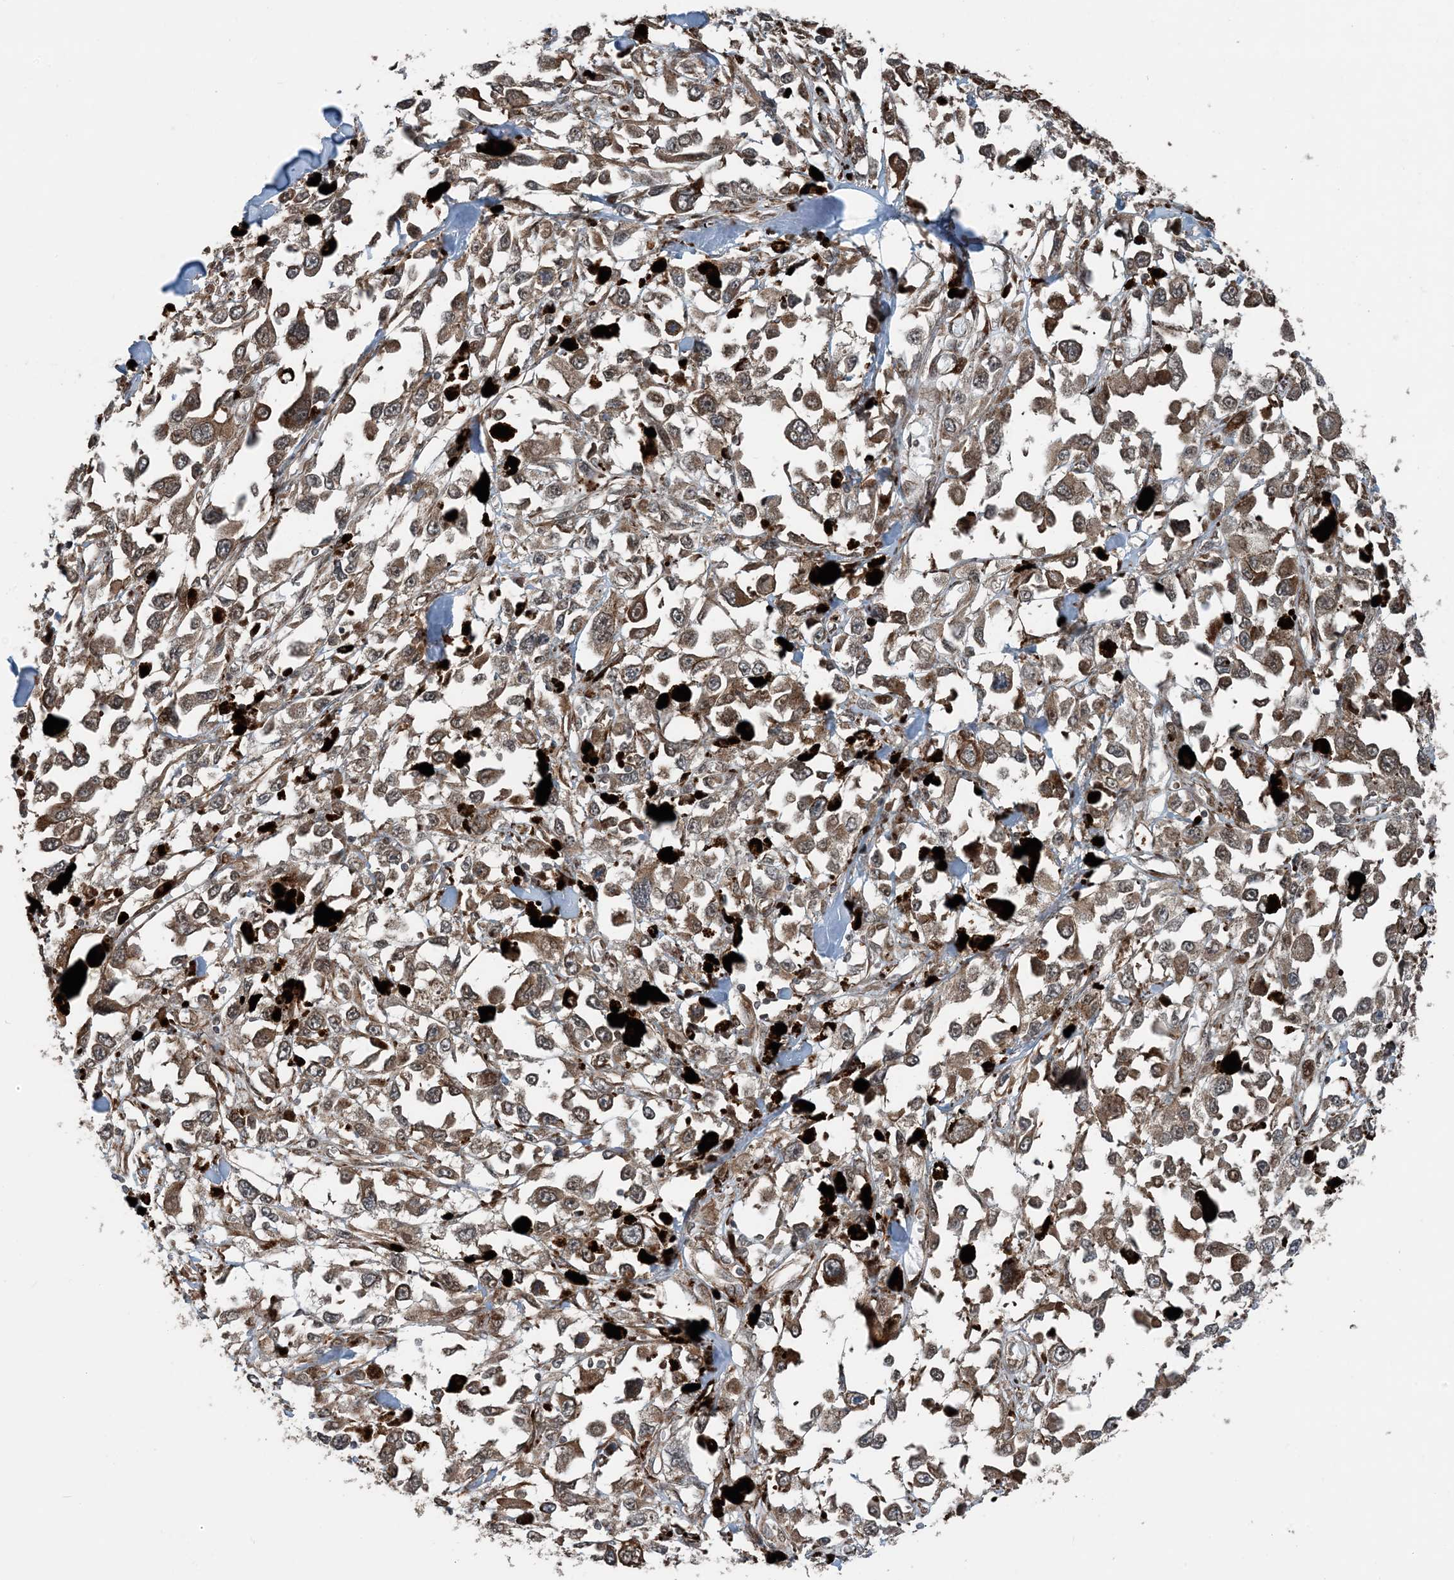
{"staining": {"intensity": "weak", "quantity": ">75%", "location": "cytoplasmic/membranous"}, "tissue": "melanoma", "cell_type": "Tumor cells", "image_type": "cancer", "snomed": [{"axis": "morphology", "description": "Malignant melanoma, Metastatic site"}, {"axis": "topography", "description": "Lymph node"}], "caption": "DAB immunohistochemical staining of human melanoma exhibits weak cytoplasmic/membranous protein positivity in approximately >75% of tumor cells.", "gene": "EDEM2", "patient": {"sex": "male", "age": 59}}